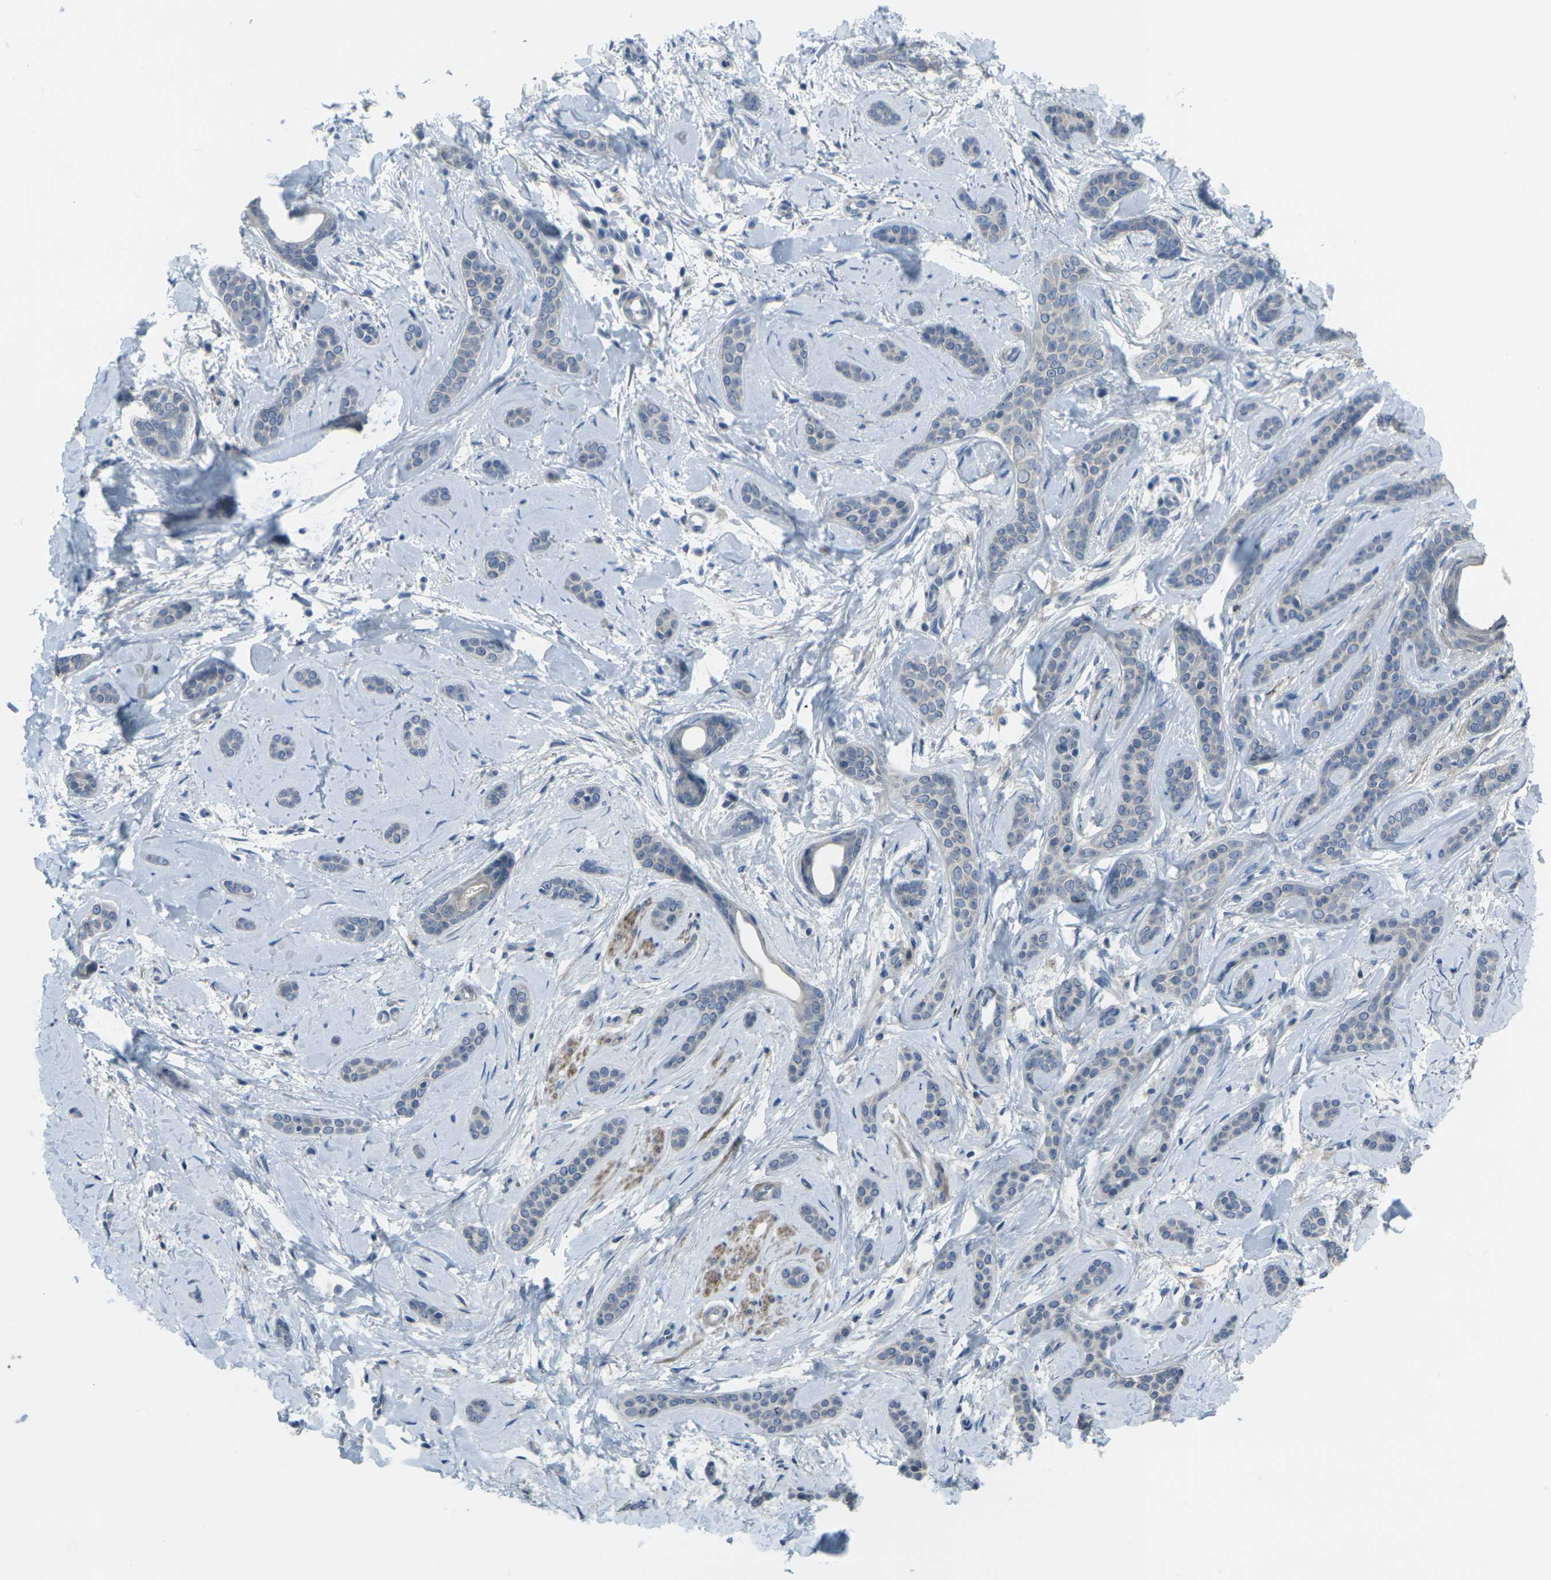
{"staining": {"intensity": "negative", "quantity": "none", "location": "none"}, "tissue": "skin cancer", "cell_type": "Tumor cells", "image_type": "cancer", "snomed": [{"axis": "morphology", "description": "Basal cell carcinoma"}, {"axis": "morphology", "description": "Adnexal tumor, benign"}, {"axis": "topography", "description": "Skin"}], "caption": "A high-resolution histopathology image shows immunohistochemistry (IHC) staining of skin cancer (basal cell carcinoma), which exhibits no significant expression in tumor cells.", "gene": "CCR10", "patient": {"sex": "female", "age": 42}}